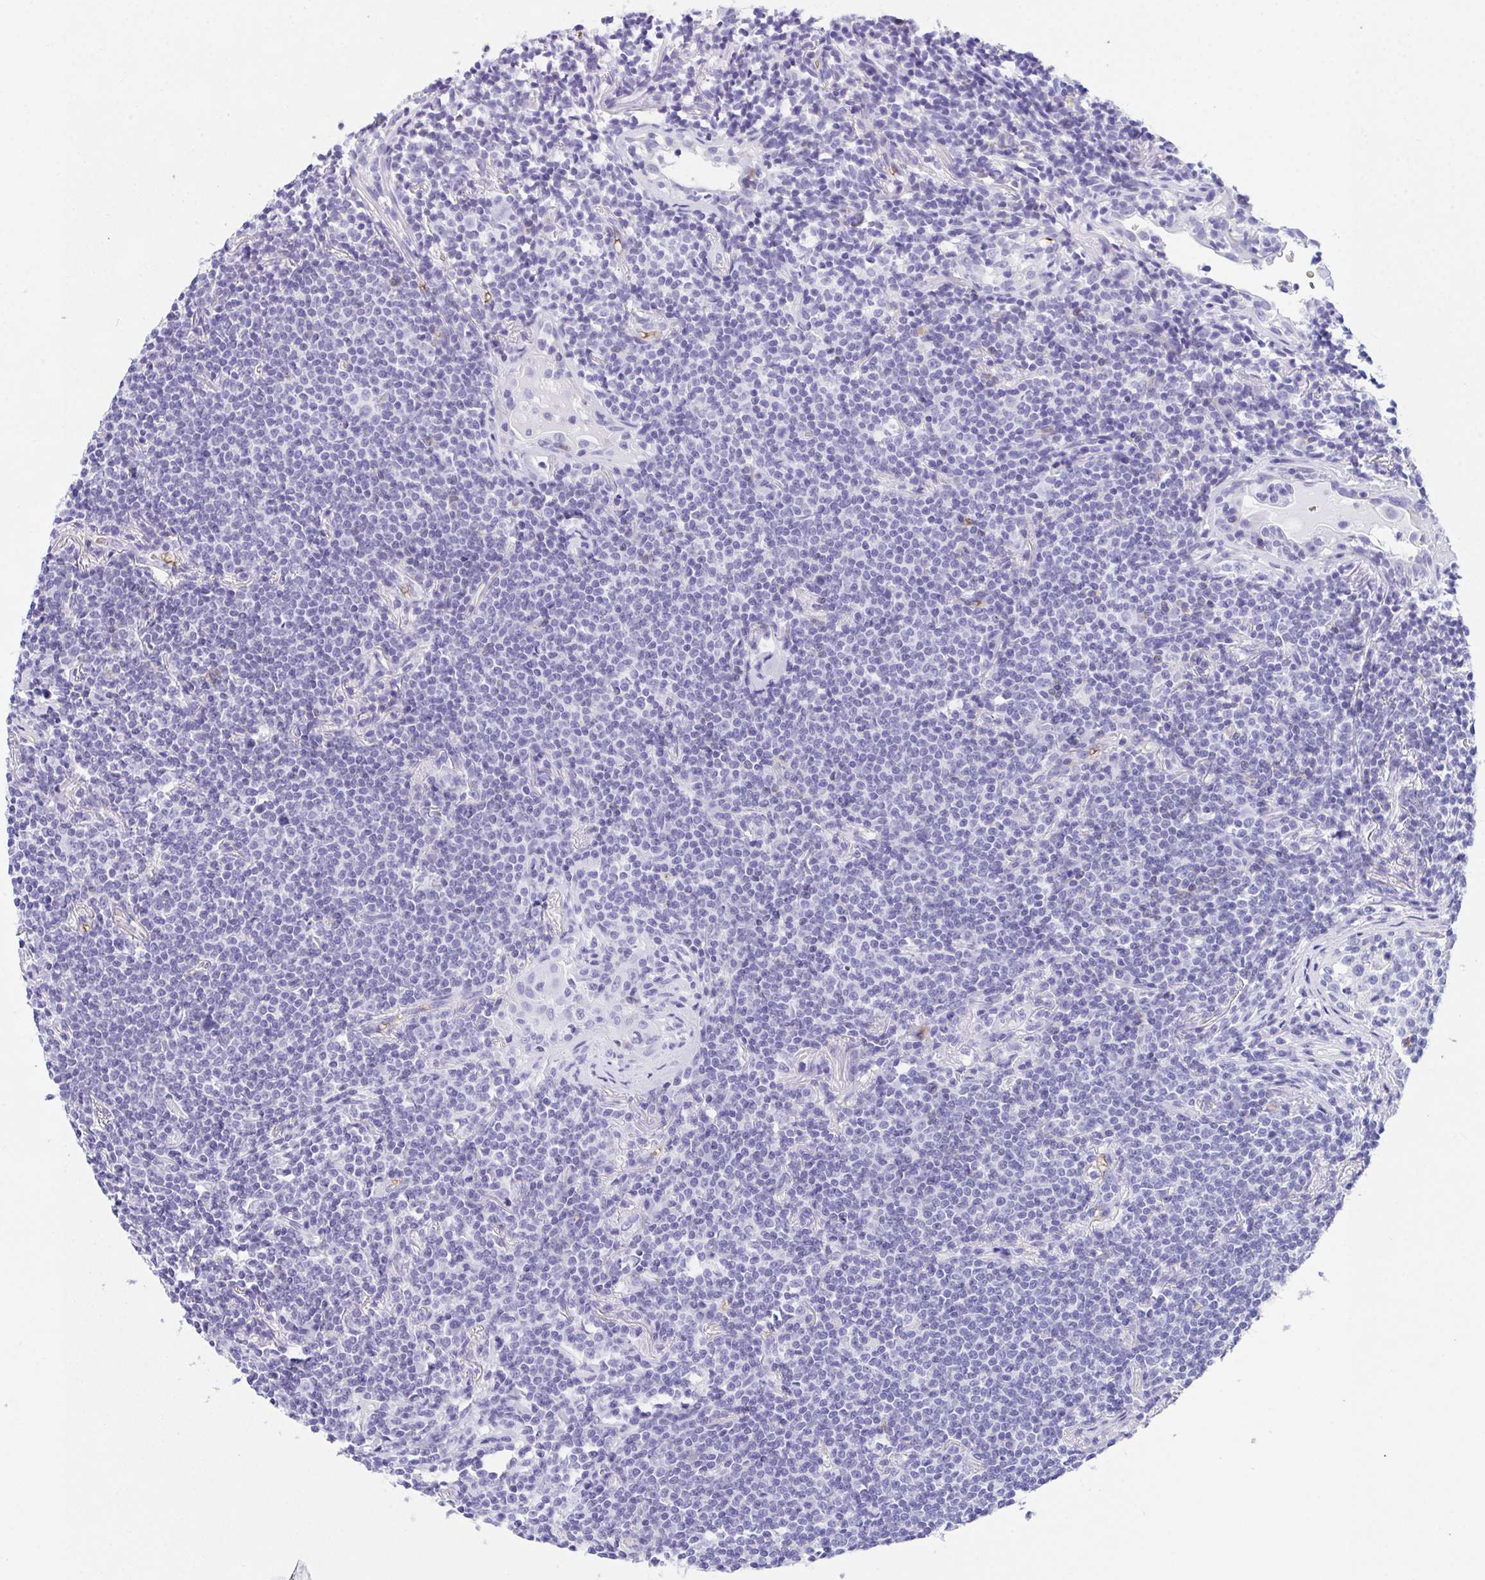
{"staining": {"intensity": "negative", "quantity": "none", "location": "none"}, "tissue": "lymphoma", "cell_type": "Tumor cells", "image_type": "cancer", "snomed": [{"axis": "morphology", "description": "Malignant lymphoma, non-Hodgkin's type, Low grade"}, {"axis": "topography", "description": "Lung"}], "caption": "A micrograph of malignant lymphoma, non-Hodgkin's type (low-grade) stained for a protein demonstrates no brown staining in tumor cells.", "gene": "ANK1", "patient": {"sex": "female", "age": 71}}